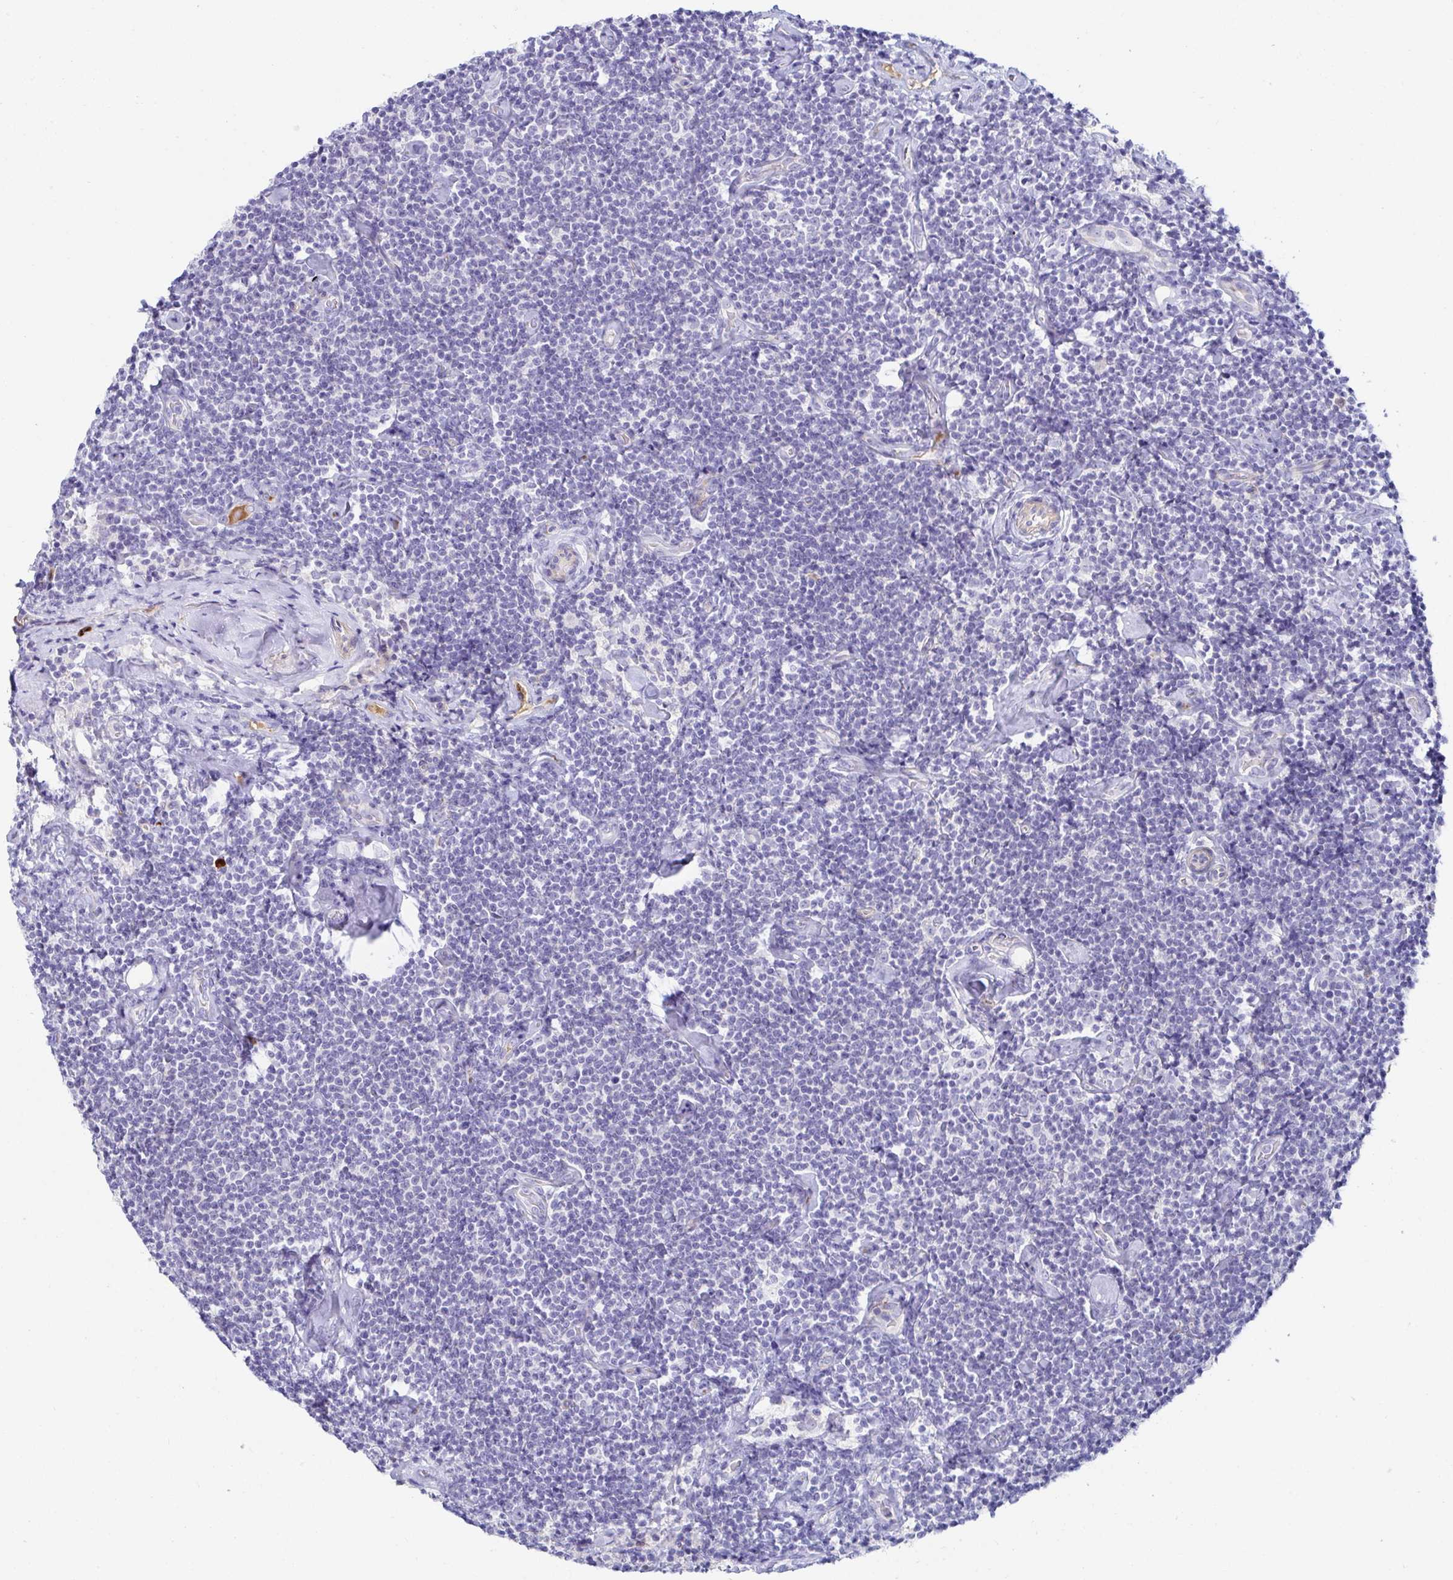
{"staining": {"intensity": "negative", "quantity": "none", "location": "none"}, "tissue": "lymphoma", "cell_type": "Tumor cells", "image_type": "cancer", "snomed": [{"axis": "morphology", "description": "Malignant lymphoma, non-Hodgkin's type, Low grade"}, {"axis": "topography", "description": "Lymph node"}], "caption": "DAB (3,3'-diaminobenzidine) immunohistochemical staining of human lymphoma shows no significant staining in tumor cells. (DAB immunohistochemistry (IHC) visualized using brightfield microscopy, high magnification).", "gene": "C4orf17", "patient": {"sex": "male", "age": 81}}